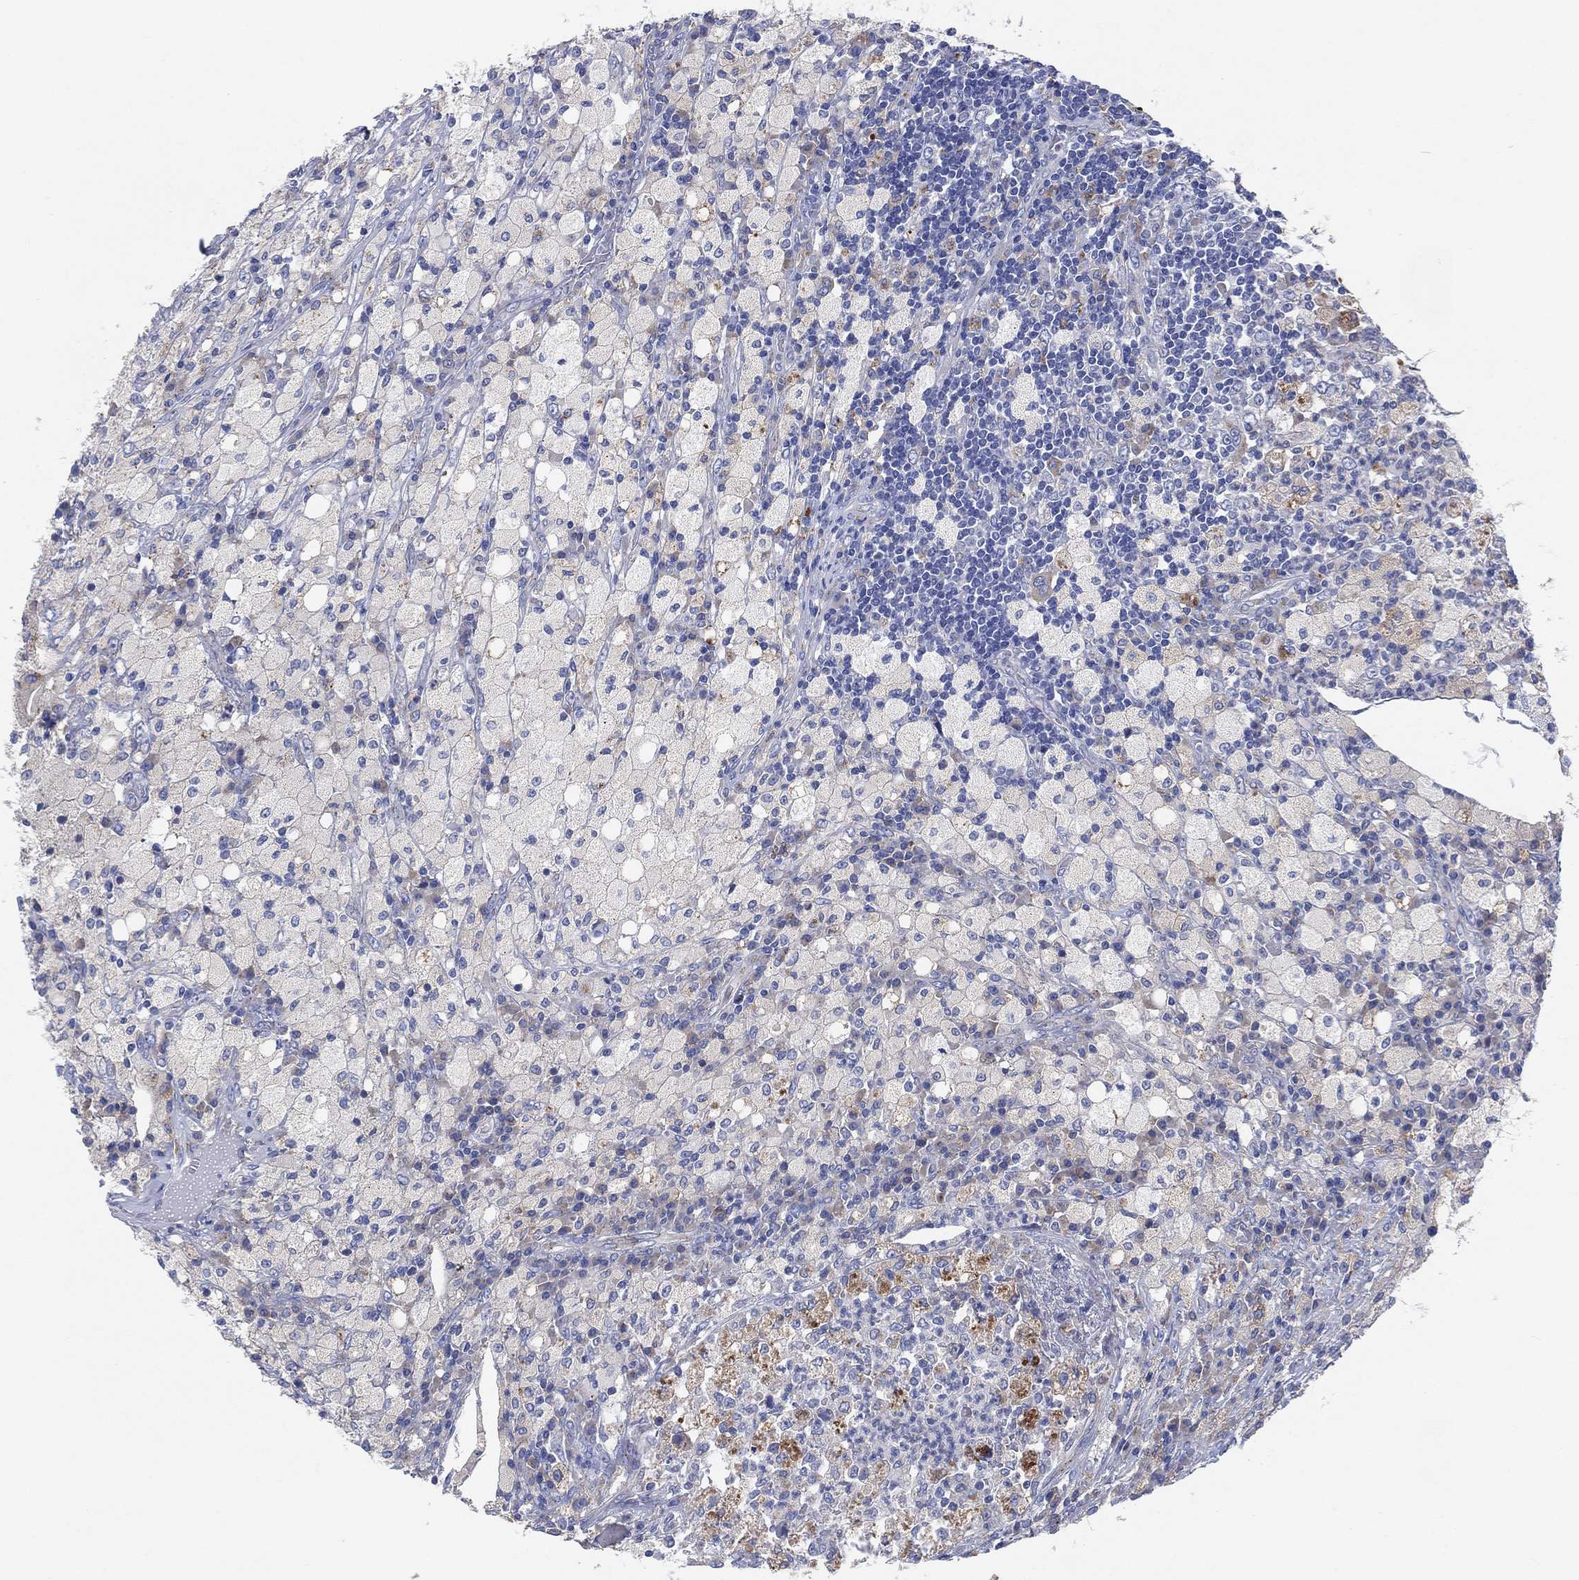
{"staining": {"intensity": "negative", "quantity": "none", "location": "none"}, "tissue": "testis cancer", "cell_type": "Tumor cells", "image_type": "cancer", "snomed": [{"axis": "morphology", "description": "Necrosis, NOS"}, {"axis": "morphology", "description": "Carcinoma, Embryonal, NOS"}, {"axis": "topography", "description": "Testis"}], "caption": "Immunohistochemical staining of human embryonal carcinoma (testis) demonstrates no significant positivity in tumor cells. (DAB immunohistochemistry (IHC), high magnification).", "gene": "GALNS", "patient": {"sex": "male", "age": 19}}